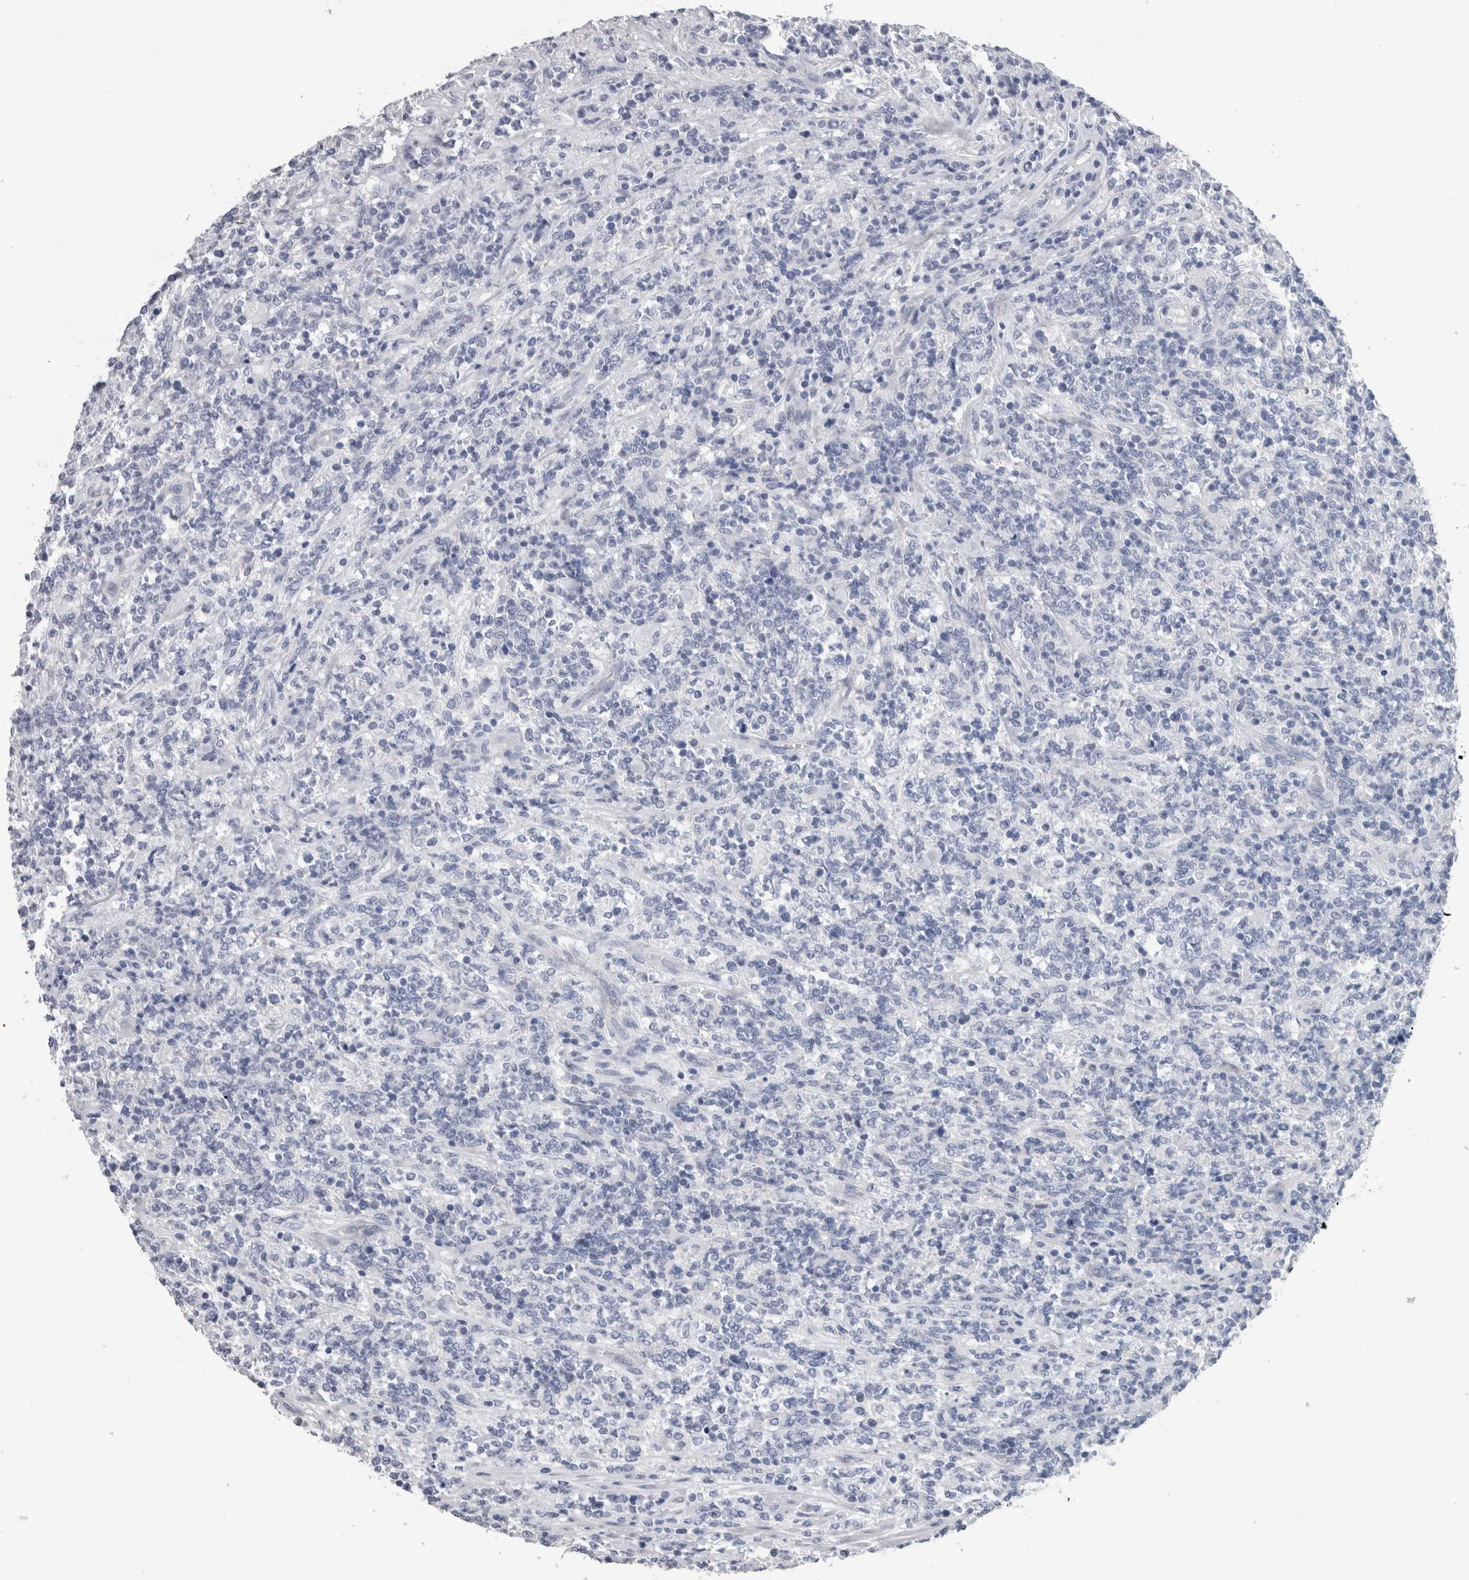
{"staining": {"intensity": "negative", "quantity": "none", "location": "none"}, "tissue": "lymphoma", "cell_type": "Tumor cells", "image_type": "cancer", "snomed": [{"axis": "morphology", "description": "Malignant lymphoma, non-Hodgkin's type, High grade"}, {"axis": "topography", "description": "Soft tissue"}], "caption": "IHC histopathology image of malignant lymphoma, non-Hodgkin's type (high-grade) stained for a protein (brown), which shows no positivity in tumor cells.", "gene": "CA8", "patient": {"sex": "male", "age": 18}}